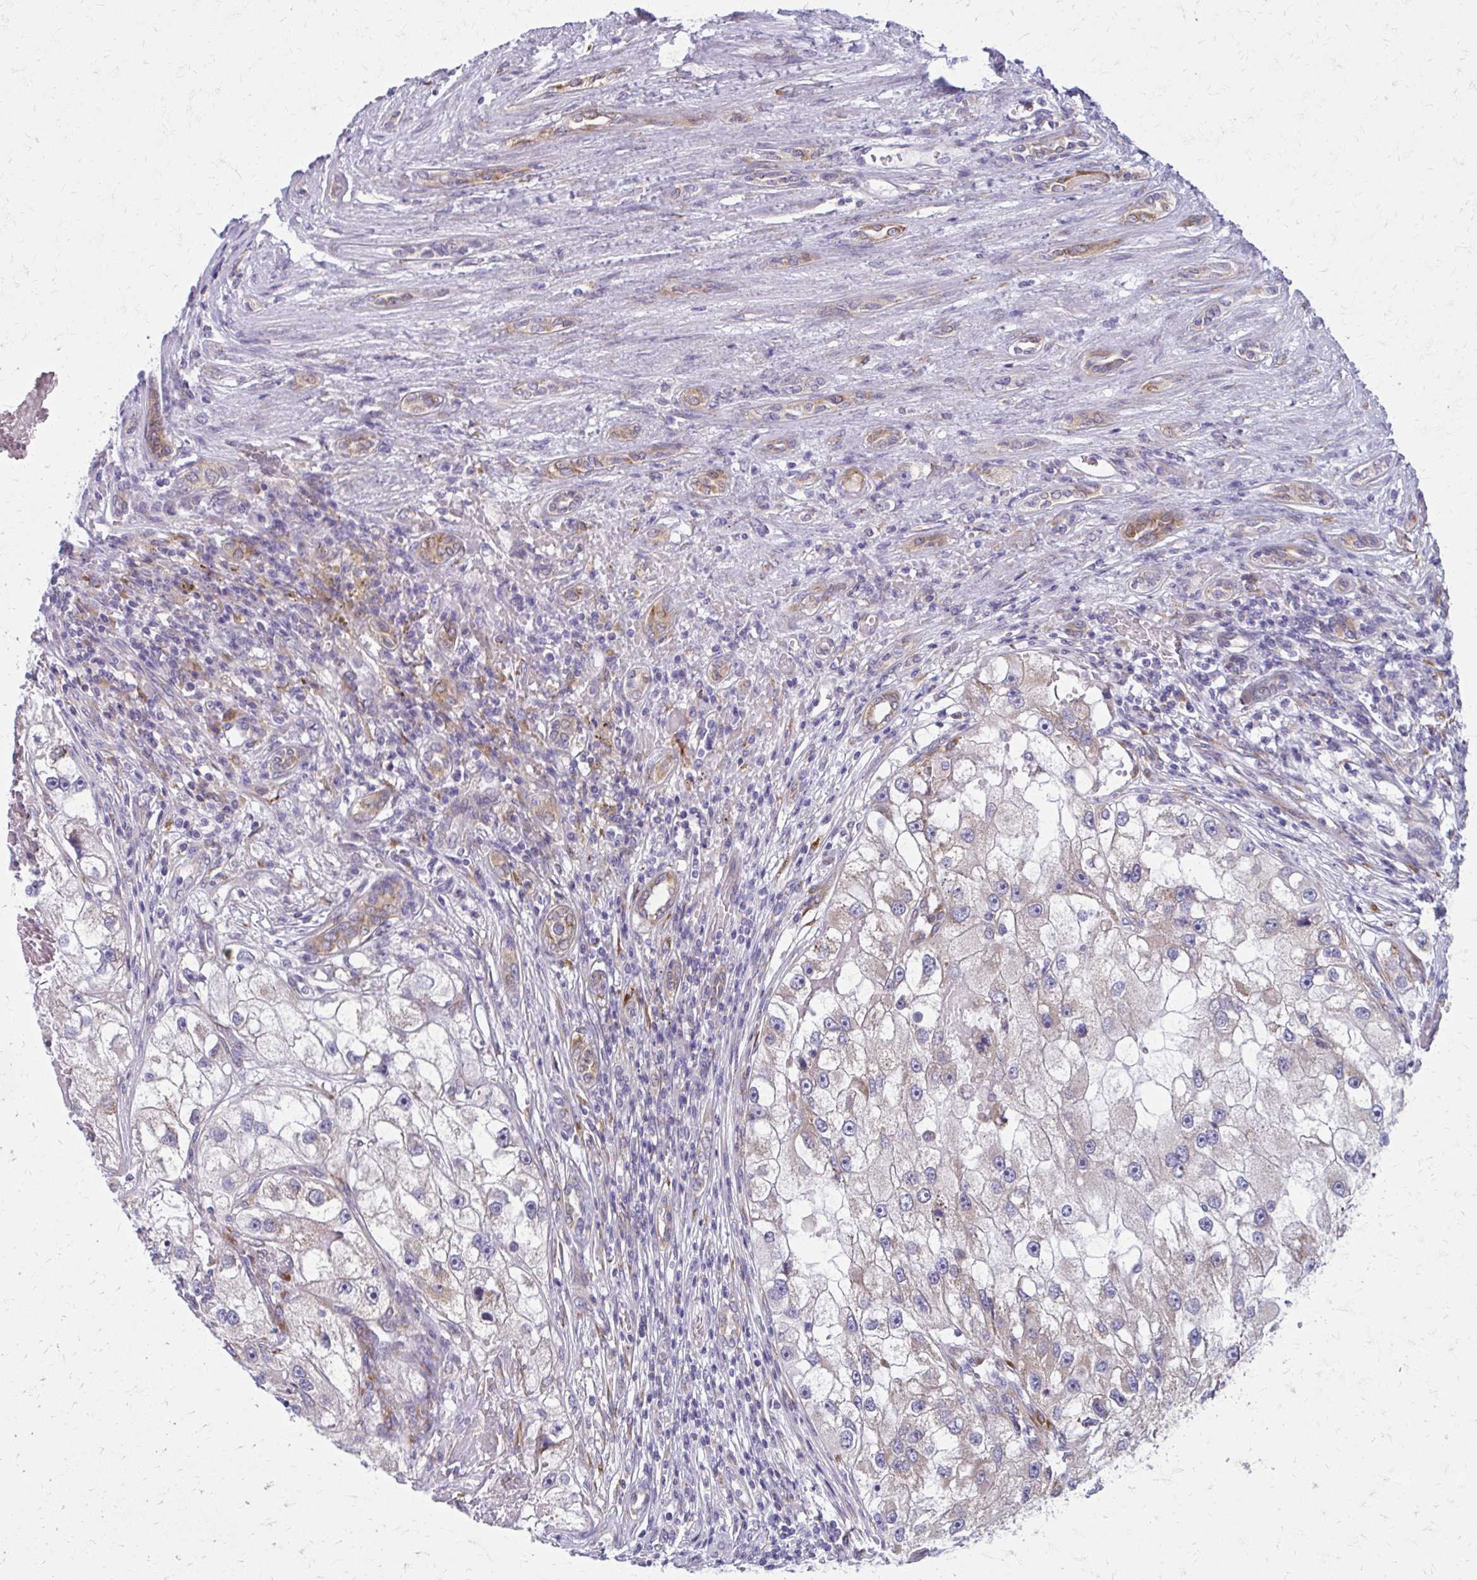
{"staining": {"intensity": "weak", "quantity": "<25%", "location": "cytoplasmic/membranous"}, "tissue": "renal cancer", "cell_type": "Tumor cells", "image_type": "cancer", "snomed": [{"axis": "morphology", "description": "Adenocarcinoma, NOS"}, {"axis": "topography", "description": "Kidney"}], "caption": "IHC histopathology image of human renal cancer stained for a protein (brown), which reveals no positivity in tumor cells.", "gene": "SPATS2L", "patient": {"sex": "male", "age": 63}}